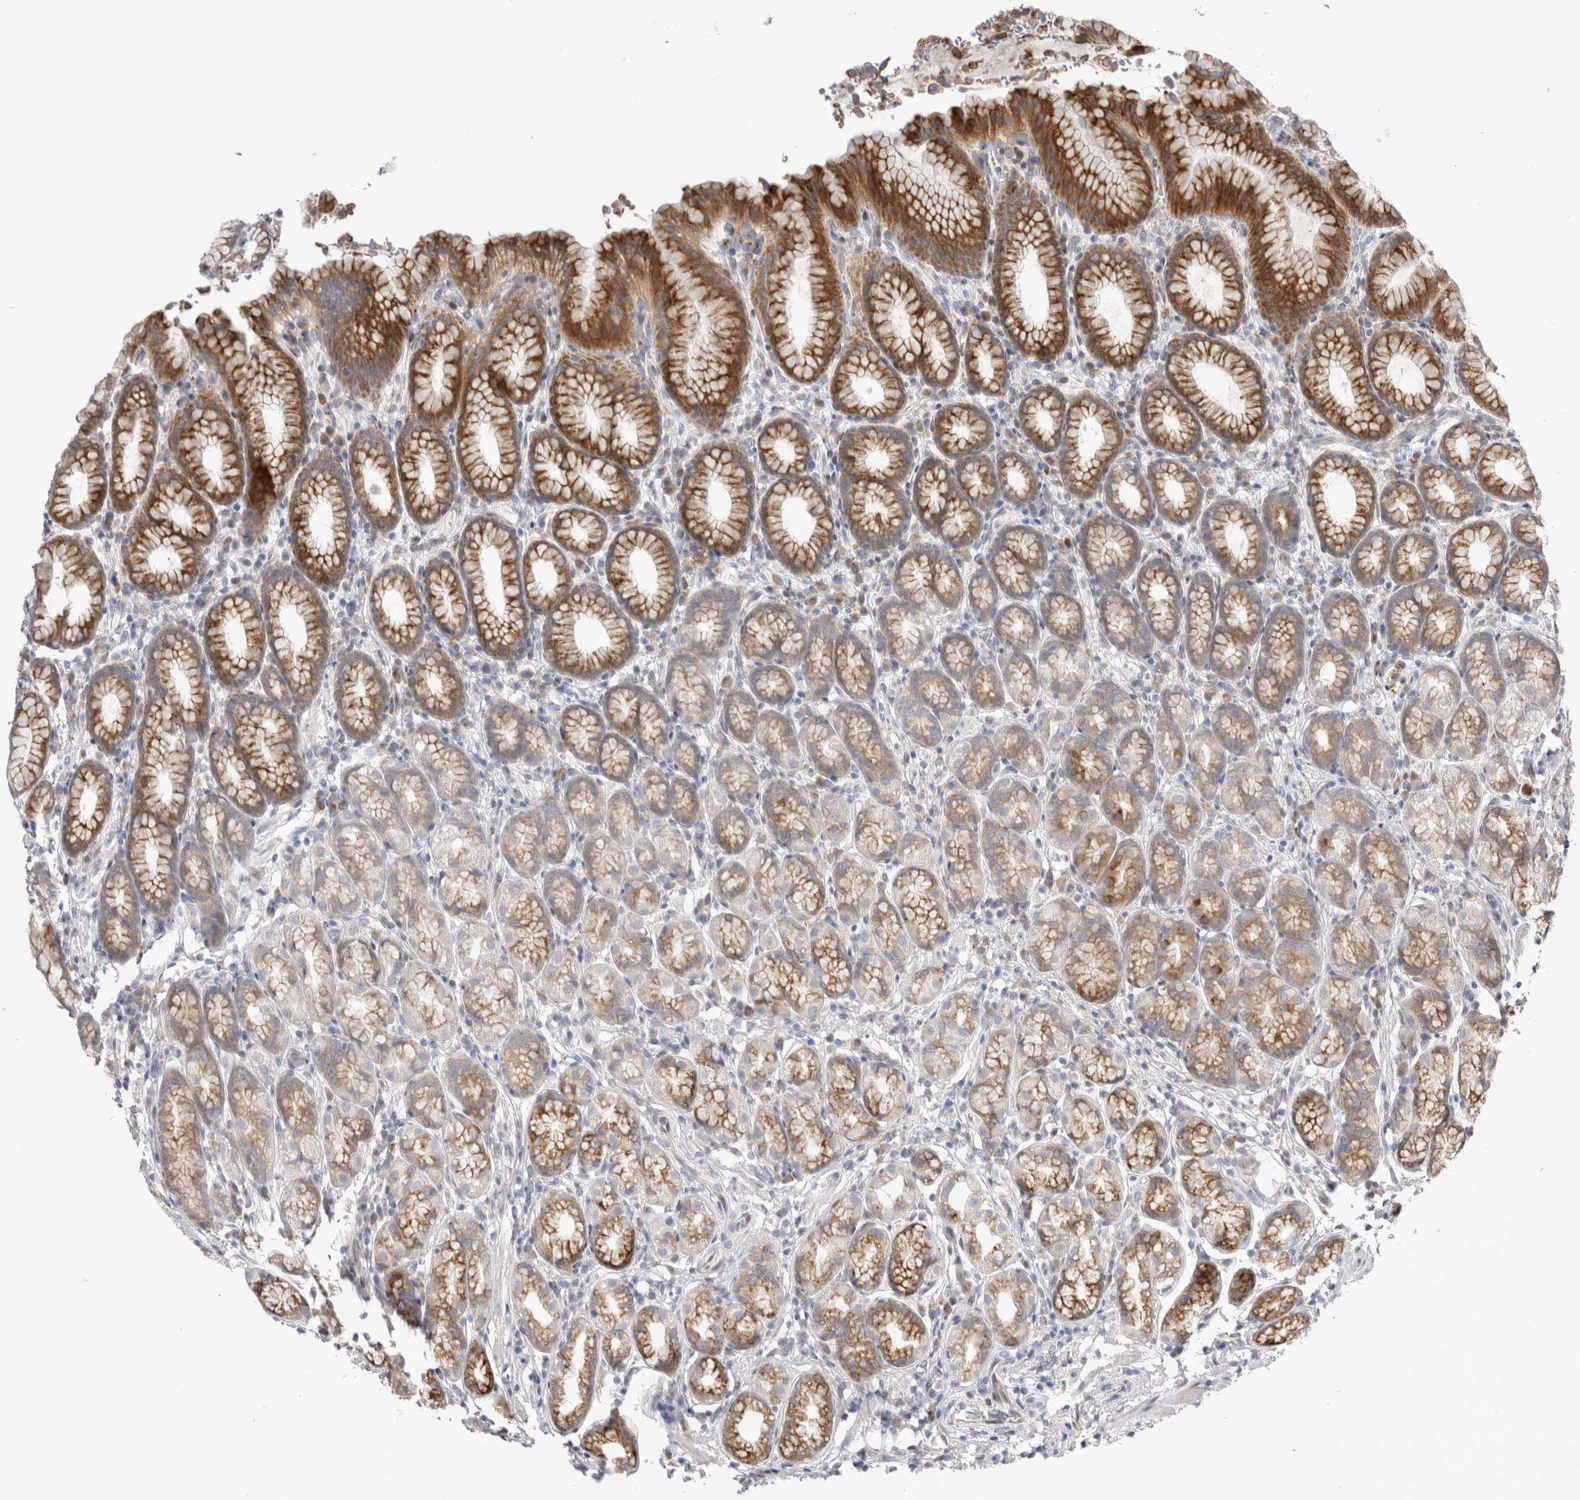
{"staining": {"intensity": "strong", "quantity": "<25%", "location": "cytoplasmic/membranous"}, "tissue": "stomach", "cell_type": "Glandular cells", "image_type": "normal", "snomed": [{"axis": "morphology", "description": "Normal tissue, NOS"}, {"axis": "topography", "description": "Stomach"}], "caption": "A medium amount of strong cytoplasmic/membranous expression is appreciated in about <25% of glandular cells in normal stomach. (Brightfield microscopy of DAB IHC at high magnification).", "gene": "TRMT9B", "patient": {"sex": "male", "age": 42}}